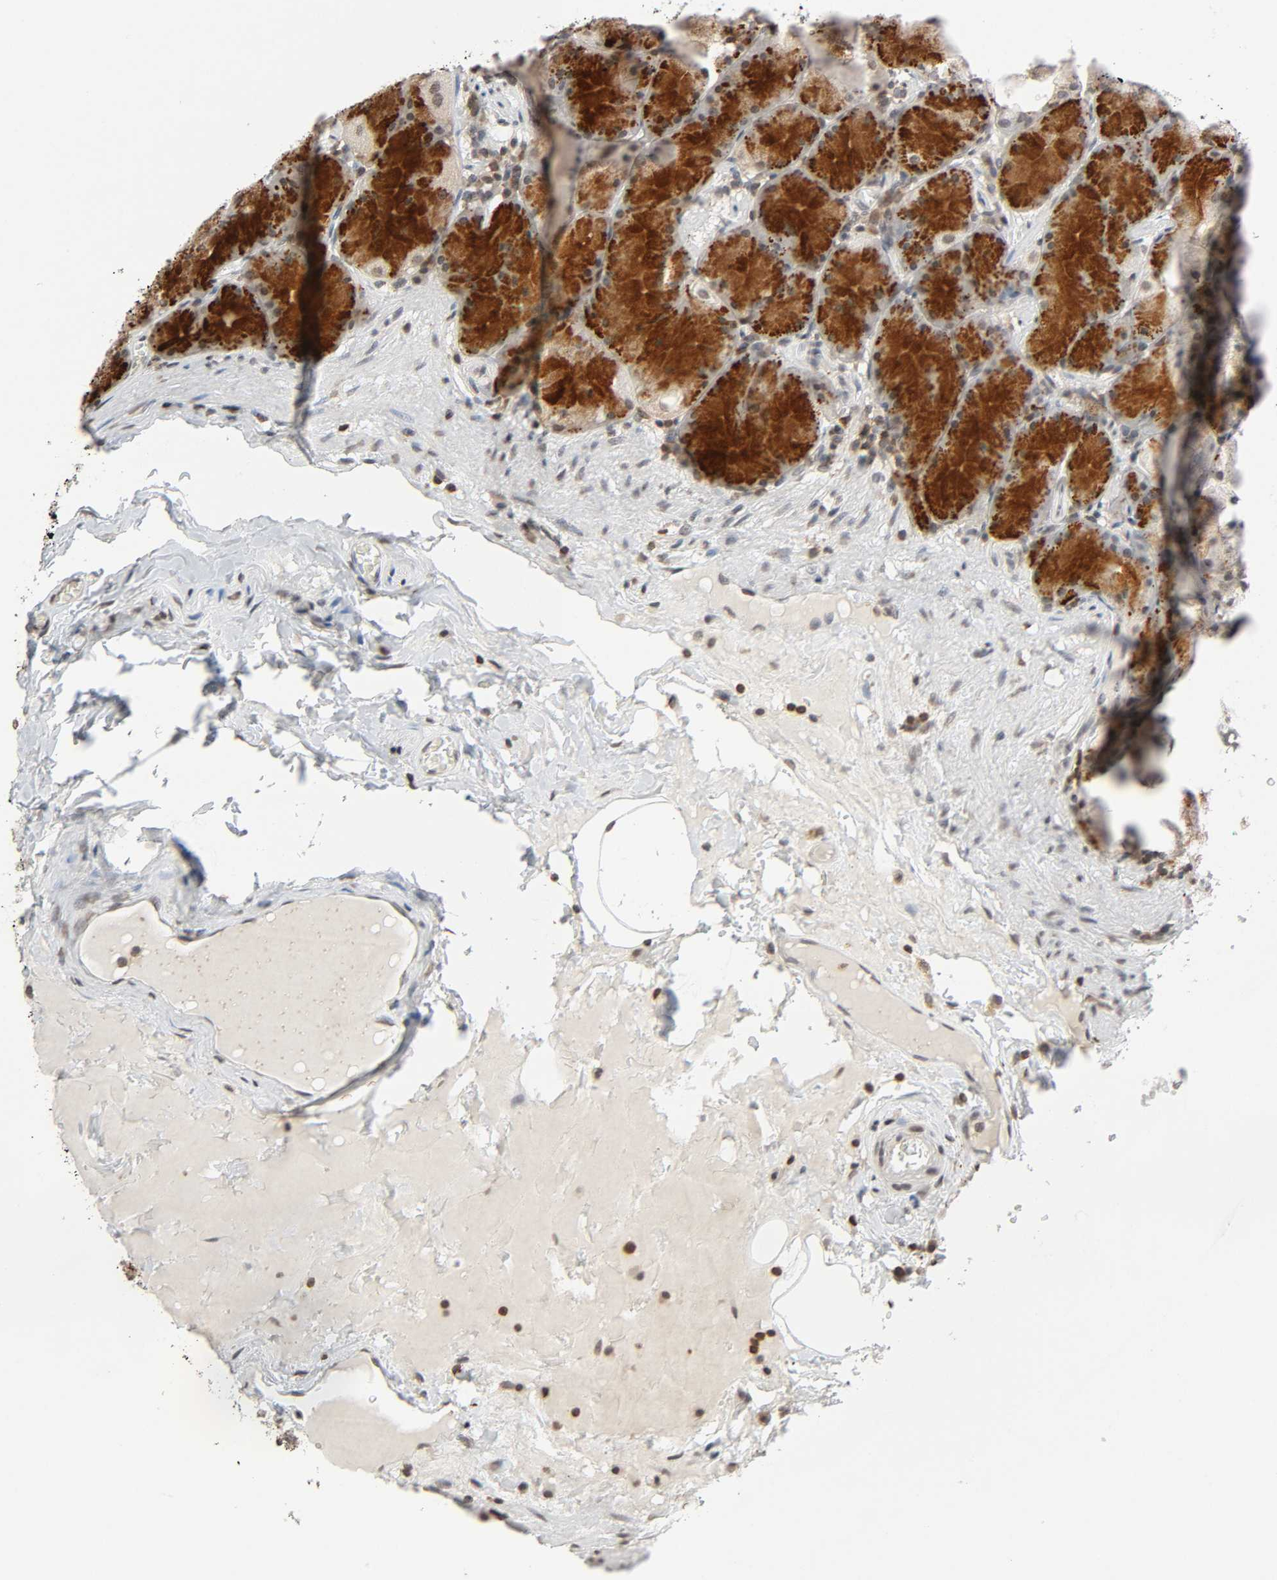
{"staining": {"intensity": "strong", "quantity": "25%-75%", "location": "cytoplasmic/membranous"}, "tissue": "stomach", "cell_type": "Glandular cells", "image_type": "normal", "snomed": [{"axis": "morphology", "description": "Normal tissue, NOS"}, {"axis": "topography", "description": "Stomach, upper"}], "caption": "An IHC histopathology image of unremarkable tissue is shown. Protein staining in brown labels strong cytoplasmic/membranous positivity in stomach within glandular cells.", "gene": "STK4", "patient": {"sex": "female", "age": 56}}